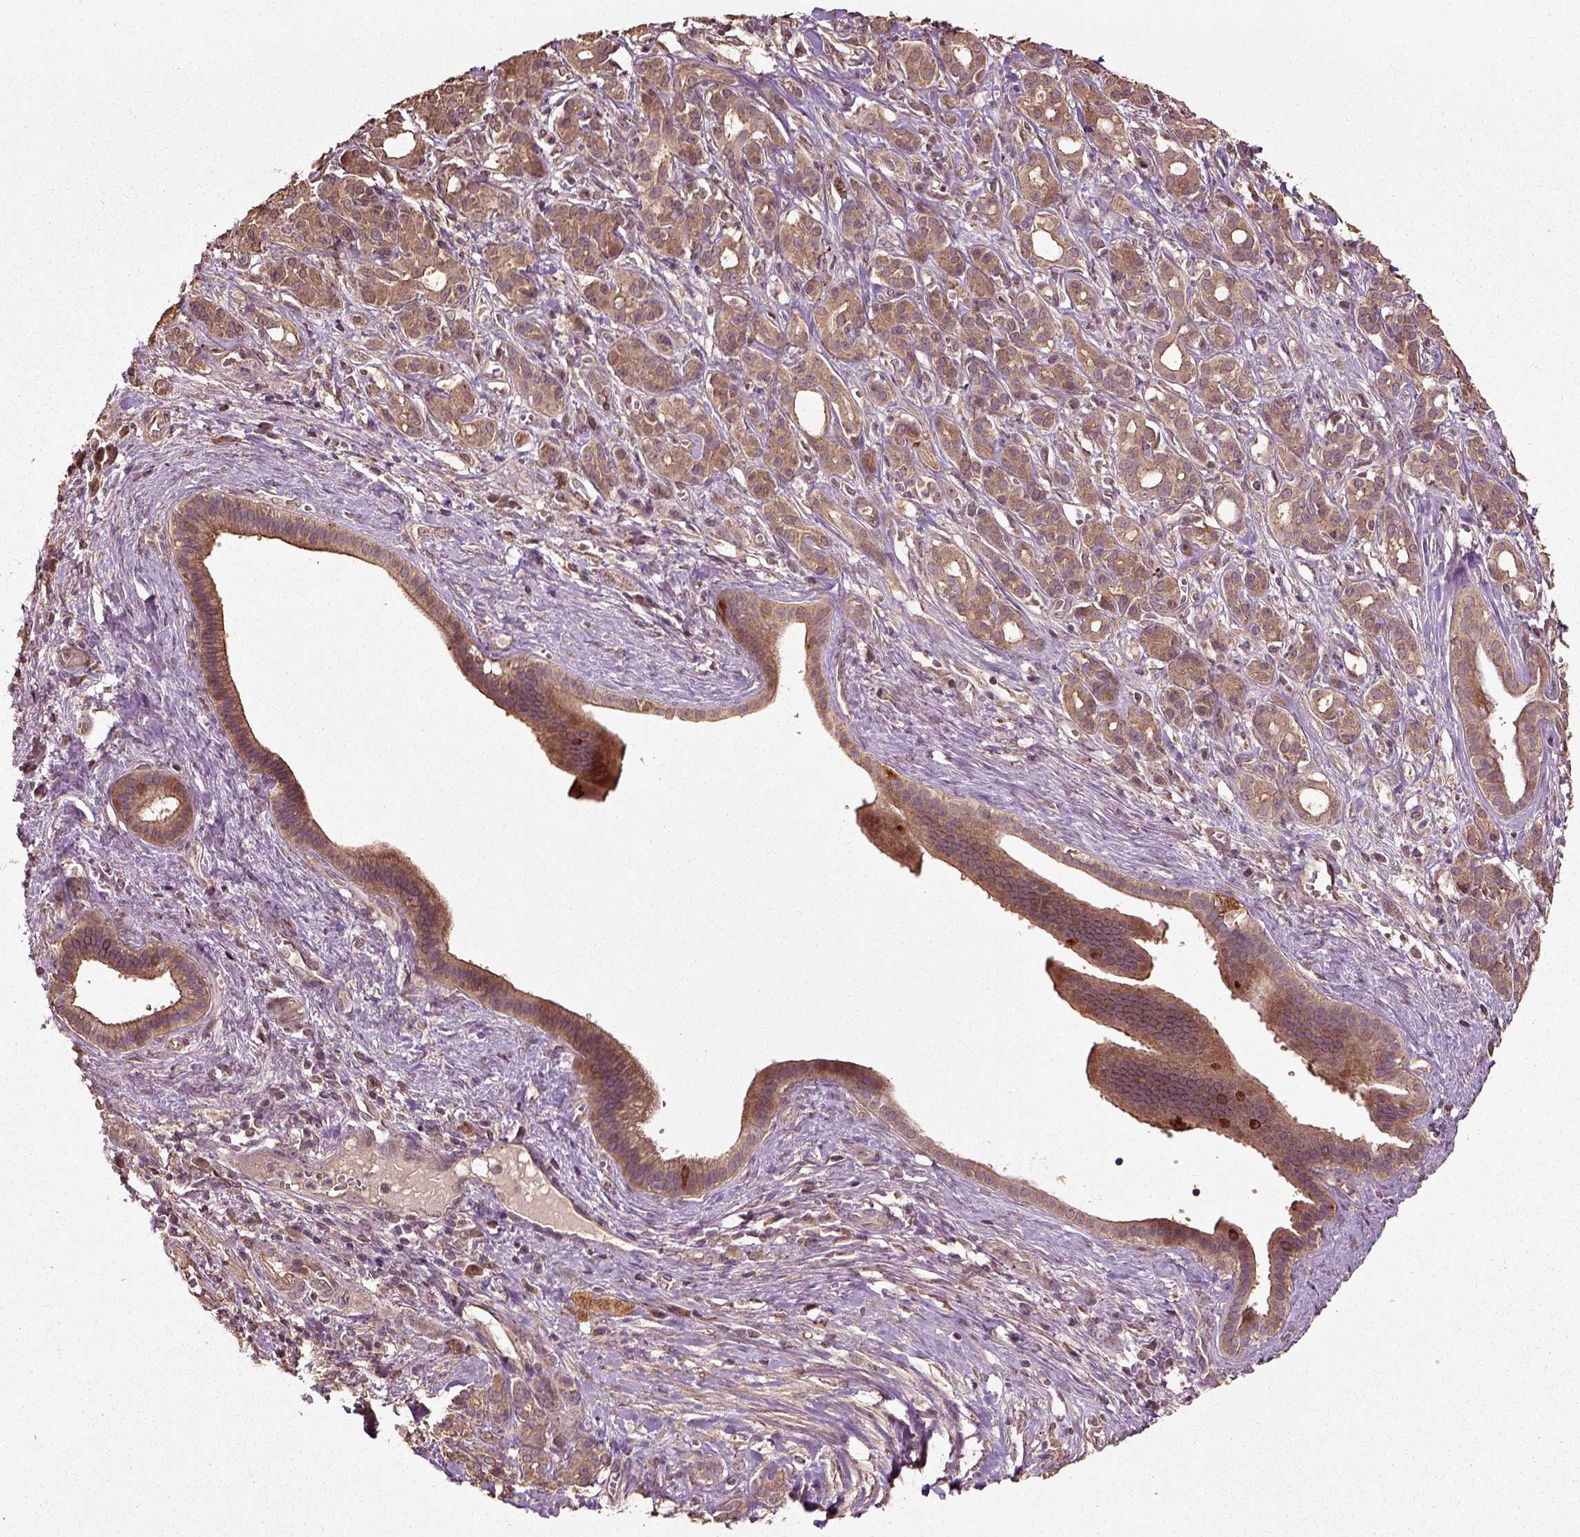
{"staining": {"intensity": "moderate", "quantity": ">75%", "location": "cytoplasmic/membranous"}, "tissue": "pancreatic cancer", "cell_type": "Tumor cells", "image_type": "cancer", "snomed": [{"axis": "morphology", "description": "Adenocarcinoma, NOS"}, {"axis": "topography", "description": "Pancreas"}], "caption": "There is medium levels of moderate cytoplasmic/membranous expression in tumor cells of pancreatic cancer (adenocarcinoma), as demonstrated by immunohistochemical staining (brown color).", "gene": "ERV3-1", "patient": {"sex": "male", "age": 61}}